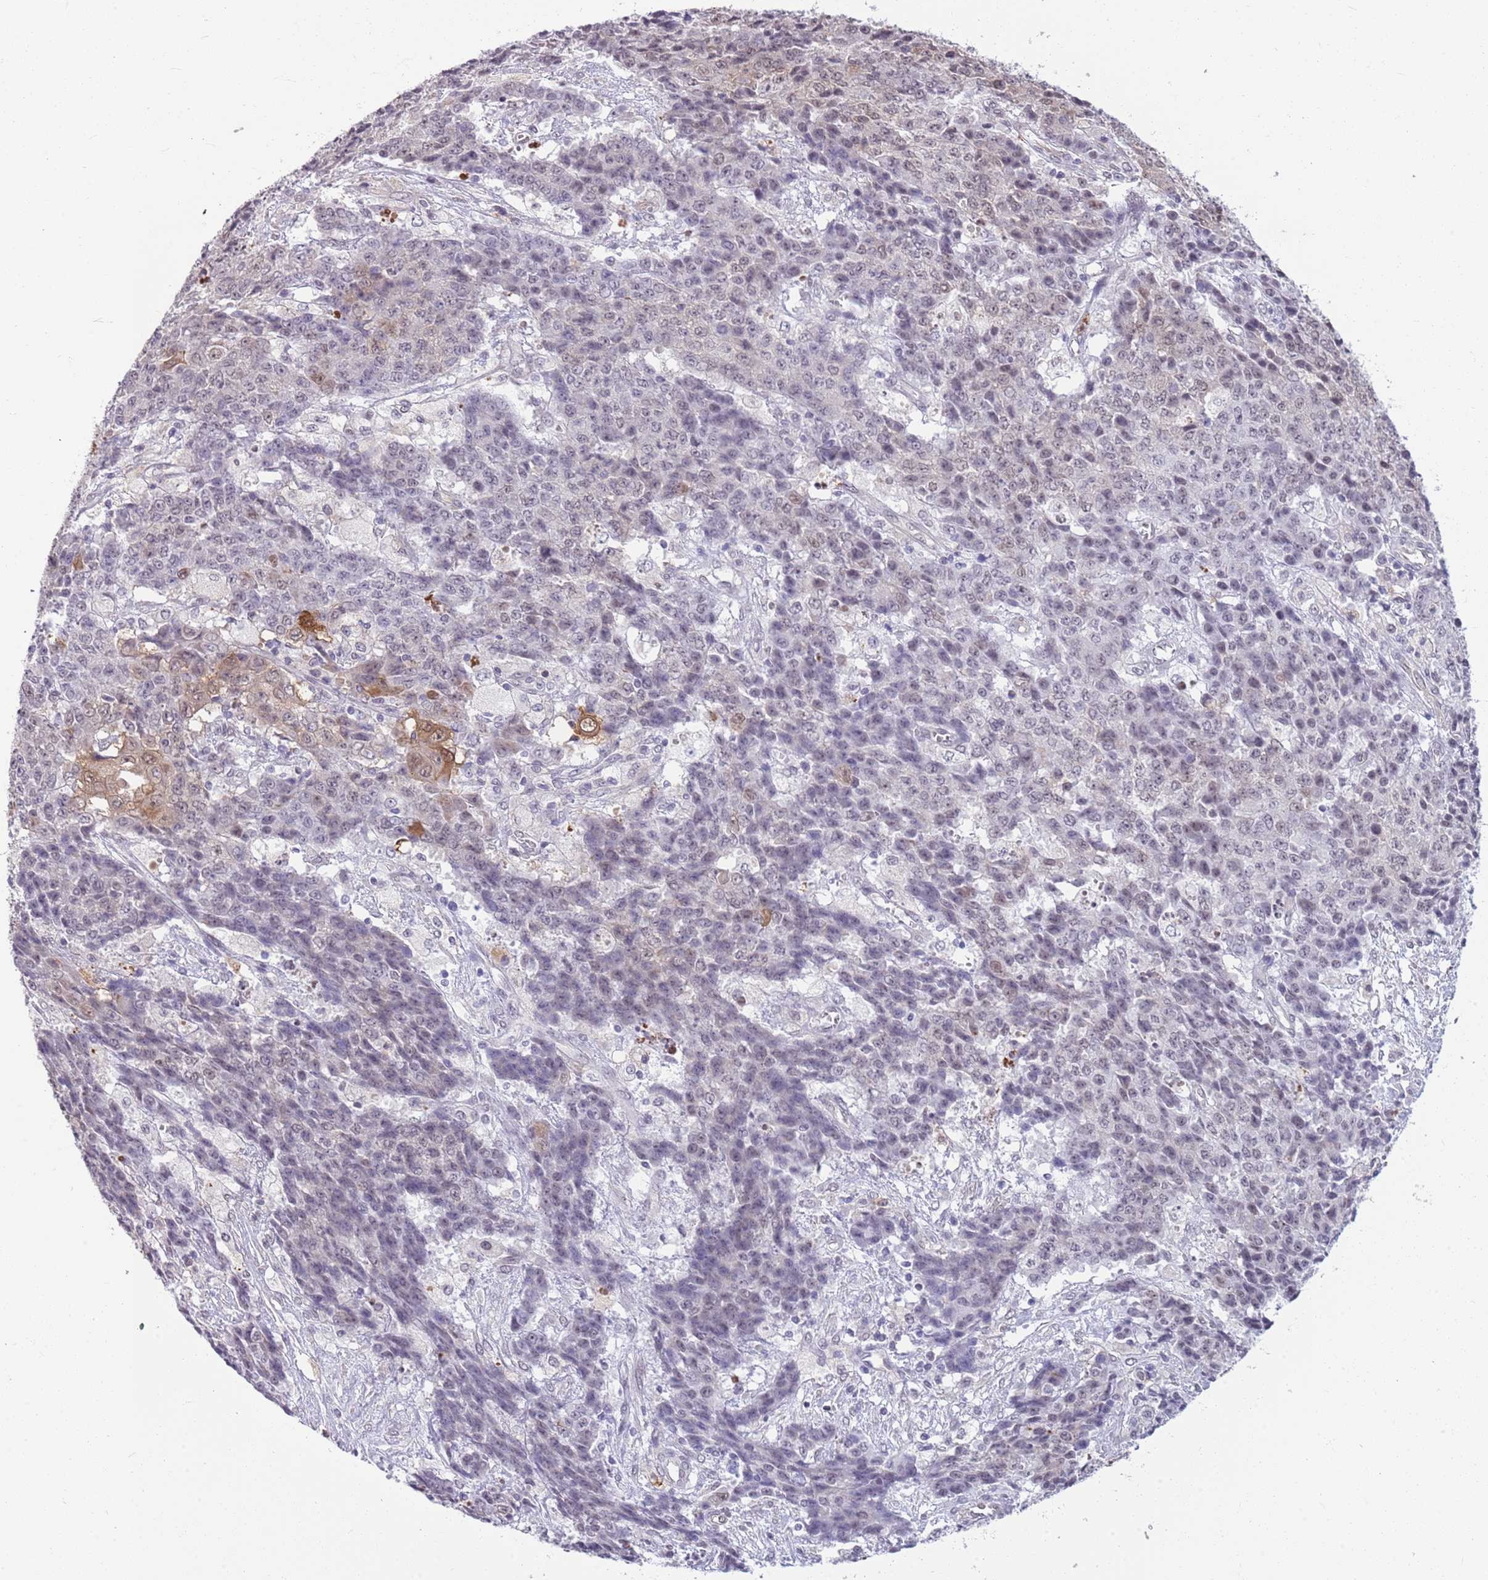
{"staining": {"intensity": "weak", "quantity": "<25%", "location": "nuclear"}, "tissue": "ovarian cancer", "cell_type": "Tumor cells", "image_type": "cancer", "snomed": [{"axis": "morphology", "description": "Carcinoma, endometroid"}, {"axis": "topography", "description": "Ovary"}], "caption": "Tumor cells are negative for brown protein staining in ovarian endometroid carcinoma.", "gene": "DHX32", "patient": {"sex": "female", "age": 42}}